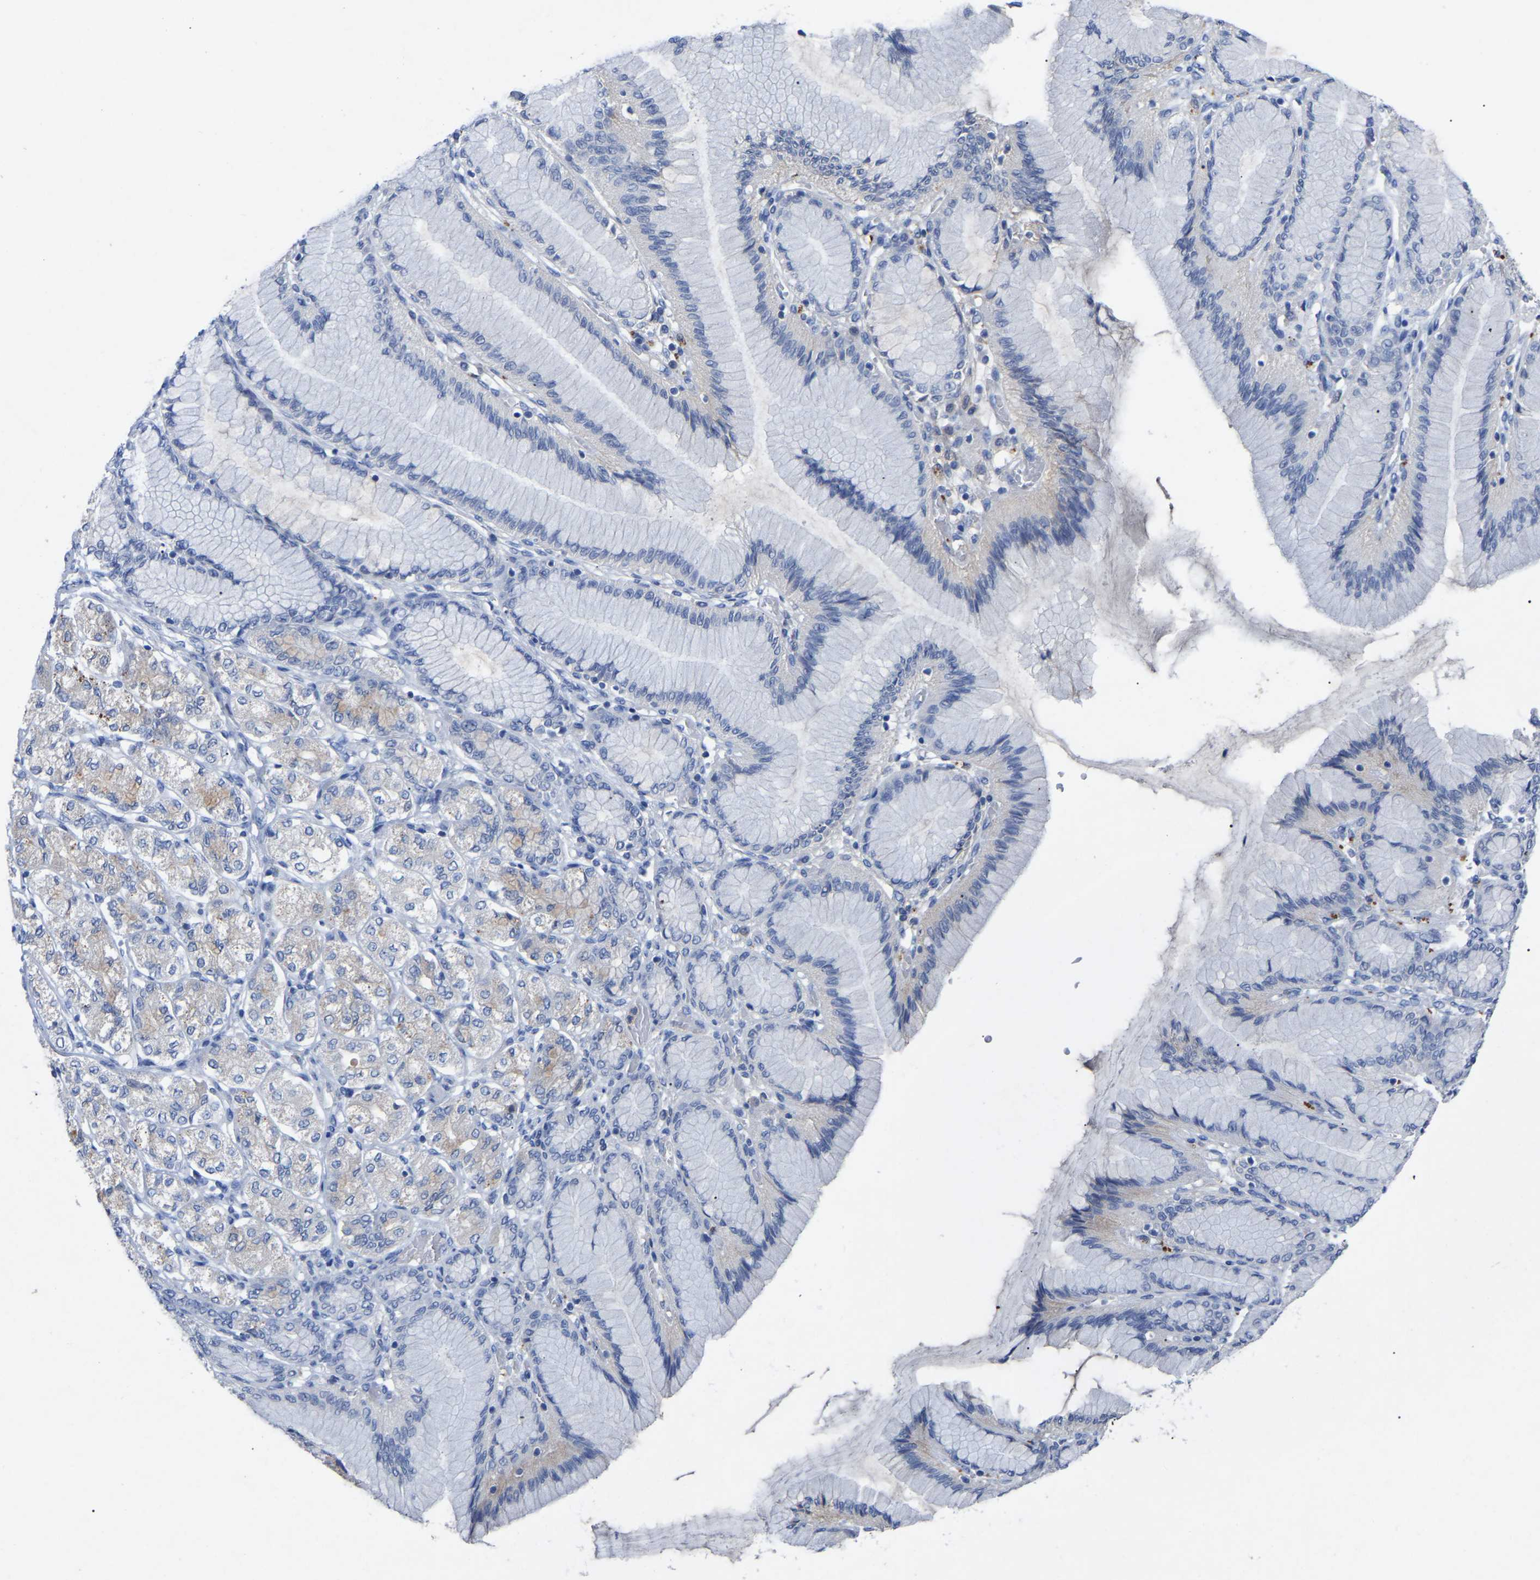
{"staining": {"intensity": "weak", "quantity": "<25%", "location": "cytoplasmic/membranous"}, "tissue": "stomach cancer", "cell_type": "Tumor cells", "image_type": "cancer", "snomed": [{"axis": "morphology", "description": "Adenocarcinoma, NOS"}, {"axis": "topography", "description": "Stomach"}], "caption": "This is a image of immunohistochemistry (IHC) staining of stomach adenocarcinoma, which shows no staining in tumor cells. (Immunohistochemistry, brightfield microscopy, high magnification).", "gene": "SMPD2", "patient": {"sex": "female", "age": 65}}